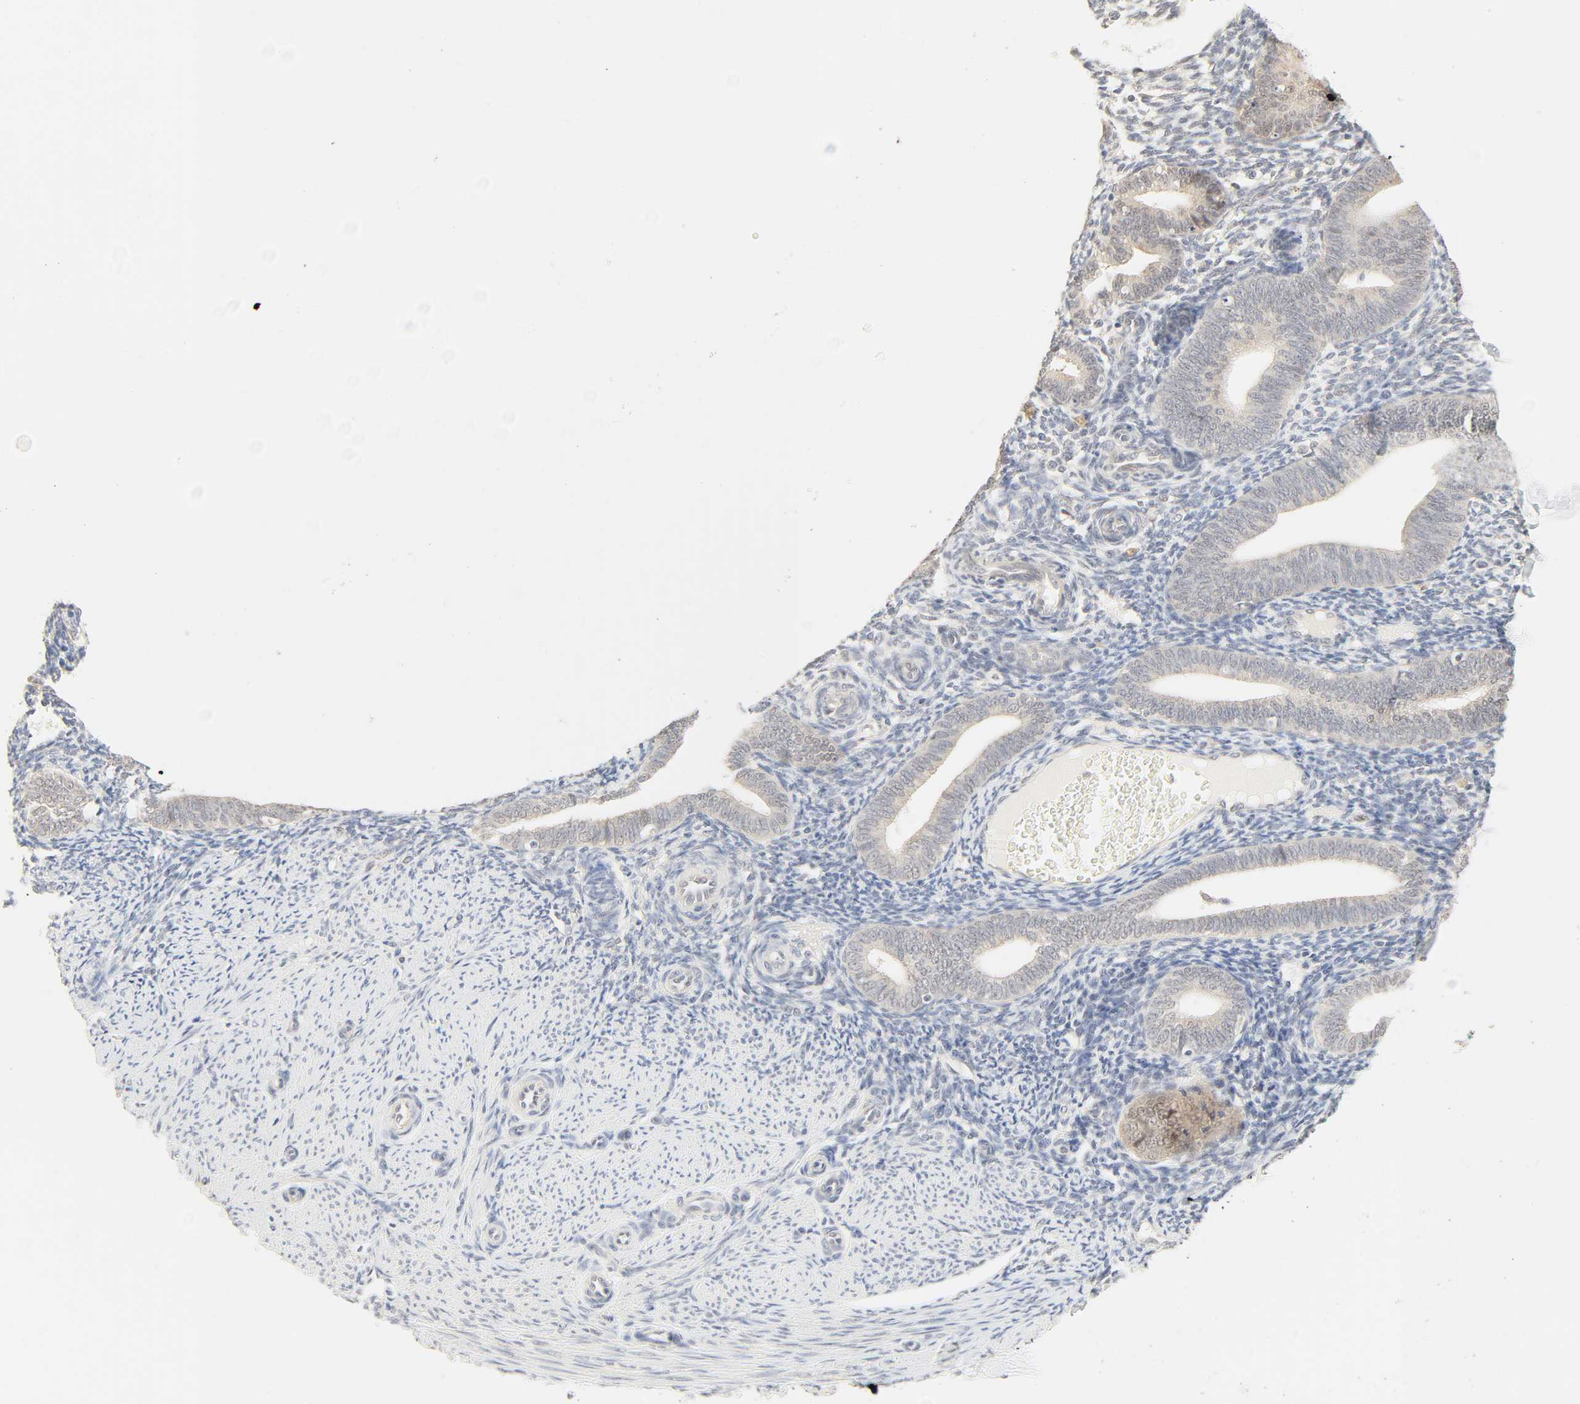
{"staining": {"intensity": "weak", "quantity": "<25%", "location": "cytoplasmic/membranous"}, "tissue": "endometrium", "cell_type": "Cells in endometrial stroma", "image_type": "normal", "snomed": [{"axis": "morphology", "description": "Normal tissue, NOS"}, {"axis": "topography", "description": "Endometrium"}], "caption": "An IHC image of unremarkable endometrium is shown. There is no staining in cells in endometrial stroma of endometrium. The staining is performed using DAB (3,3'-diaminobenzidine) brown chromogen with nuclei counter-stained in using hematoxylin.", "gene": "ACSS2", "patient": {"sex": "female", "age": 61}}